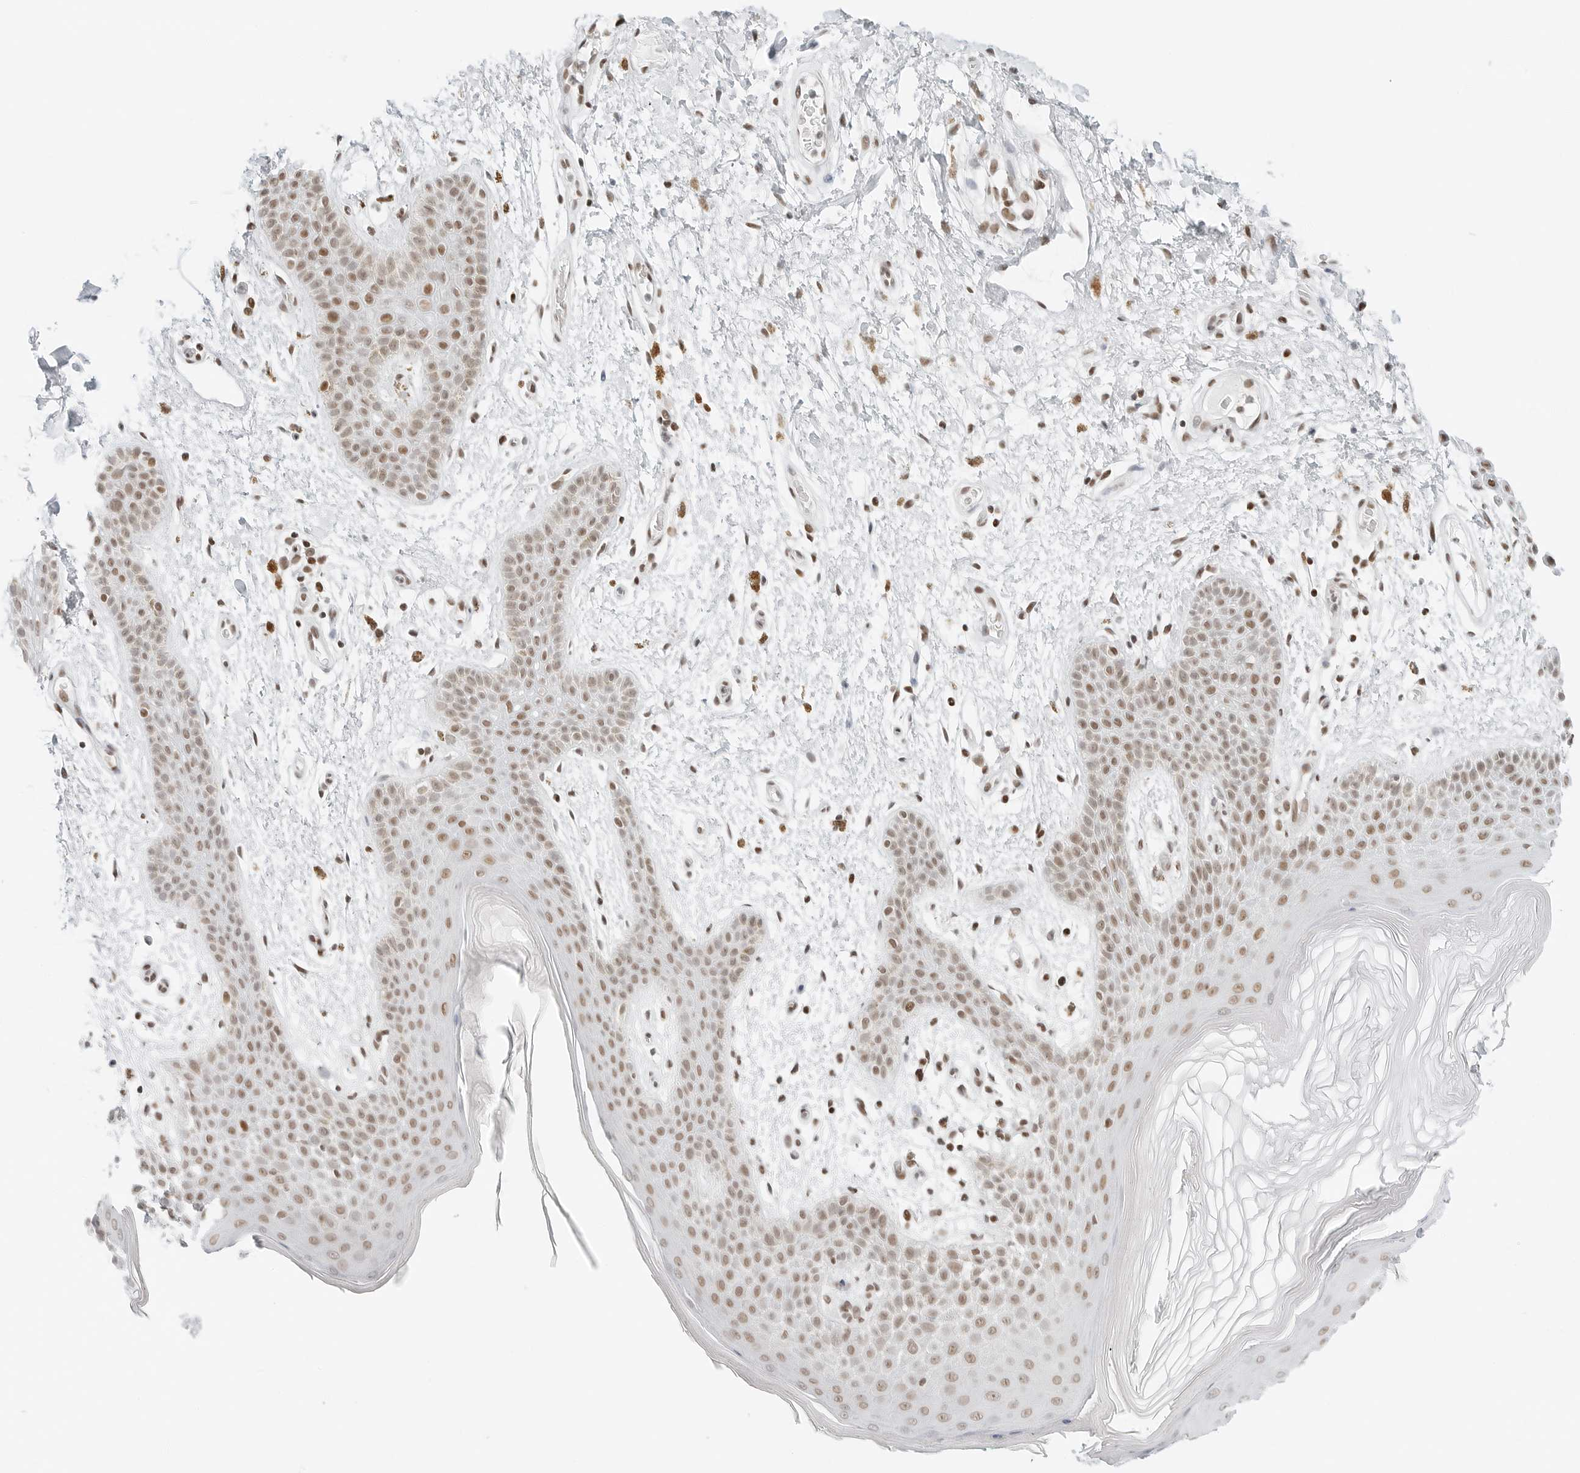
{"staining": {"intensity": "moderate", "quantity": "25%-75%", "location": "nuclear"}, "tissue": "skin", "cell_type": "Epidermal cells", "image_type": "normal", "snomed": [{"axis": "morphology", "description": "Normal tissue, NOS"}, {"axis": "topography", "description": "Anal"}], "caption": "A high-resolution micrograph shows immunohistochemistry staining of unremarkable skin, which exhibits moderate nuclear staining in approximately 25%-75% of epidermal cells.", "gene": "CRTC2", "patient": {"sex": "male", "age": 74}}